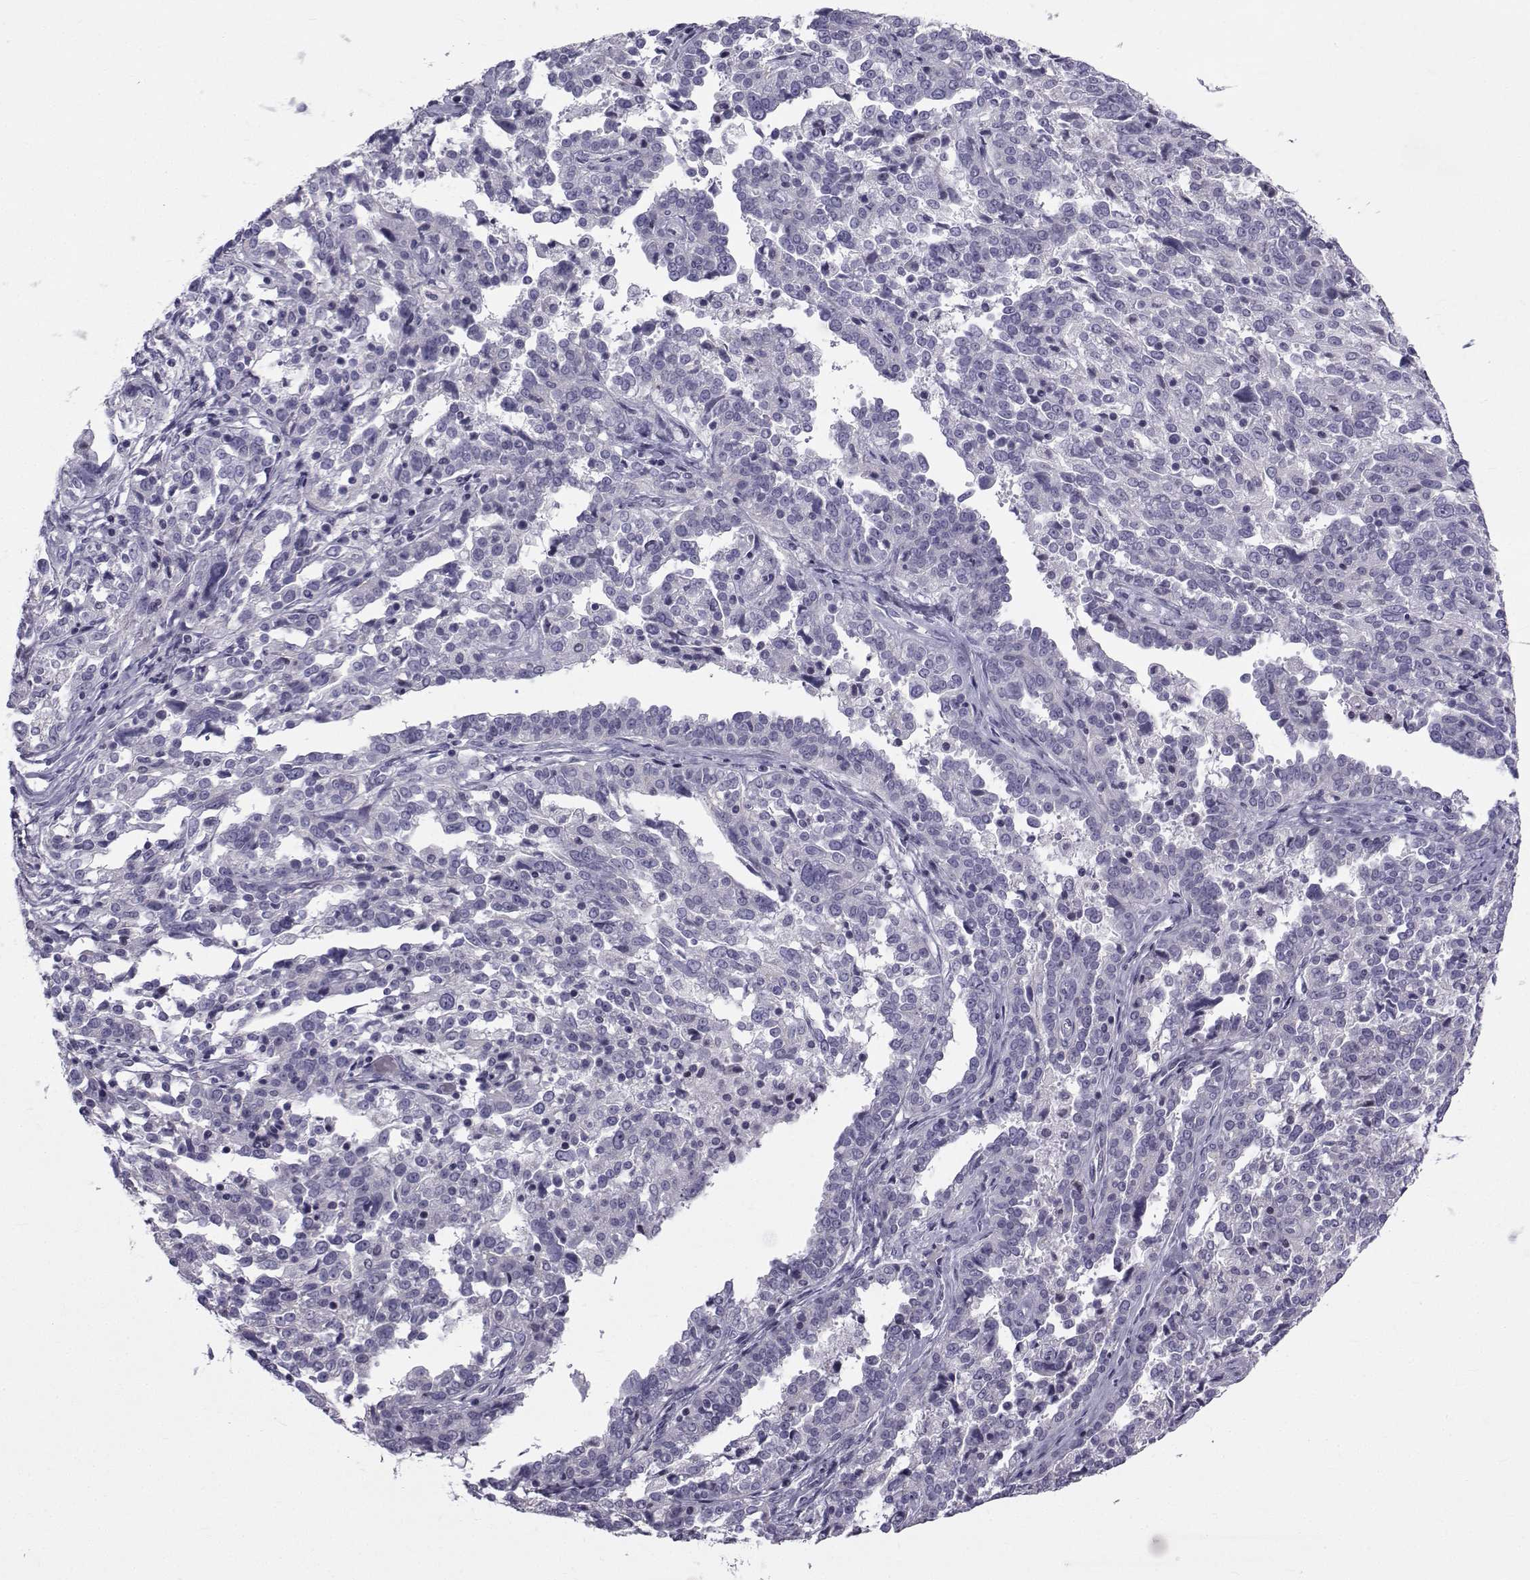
{"staining": {"intensity": "negative", "quantity": "none", "location": "none"}, "tissue": "ovarian cancer", "cell_type": "Tumor cells", "image_type": "cancer", "snomed": [{"axis": "morphology", "description": "Cystadenocarcinoma, serous, NOS"}, {"axis": "topography", "description": "Ovary"}], "caption": "The immunohistochemistry (IHC) micrograph has no significant expression in tumor cells of serous cystadenocarcinoma (ovarian) tissue. (Brightfield microscopy of DAB IHC at high magnification).", "gene": "SPANXD", "patient": {"sex": "female", "age": 67}}